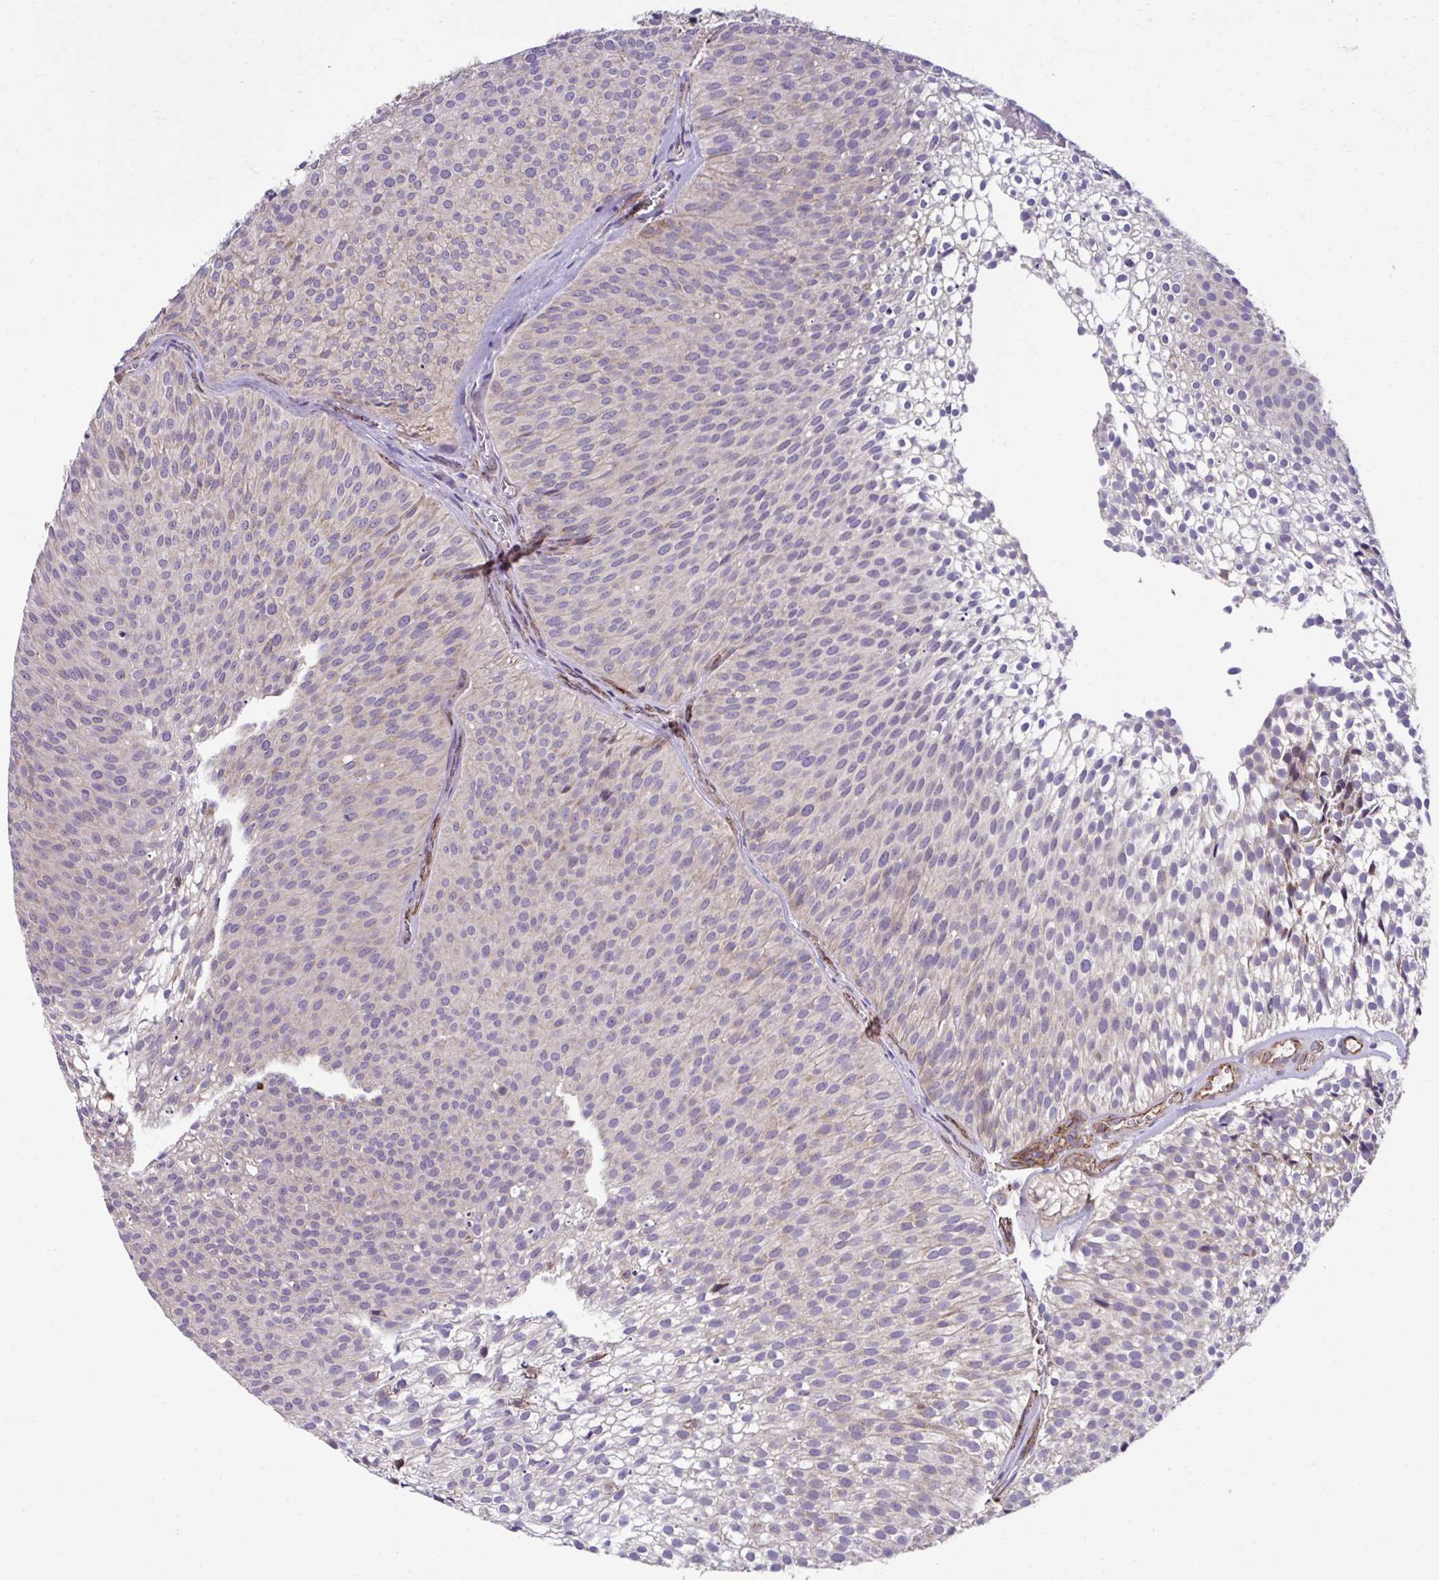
{"staining": {"intensity": "weak", "quantity": "<25%", "location": "cytoplasmic/membranous"}, "tissue": "urothelial cancer", "cell_type": "Tumor cells", "image_type": "cancer", "snomed": [{"axis": "morphology", "description": "Urothelial carcinoma, Low grade"}, {"axis": "topography", "description": "Urinary bladder"}], "caption": "Immunohistochemical staining of low-grade urothelial carcinoma demonstrates no significant positivity in tumor cells.", "gene": "TRIM52", "patient": {"sex": "male", "age": 91}}